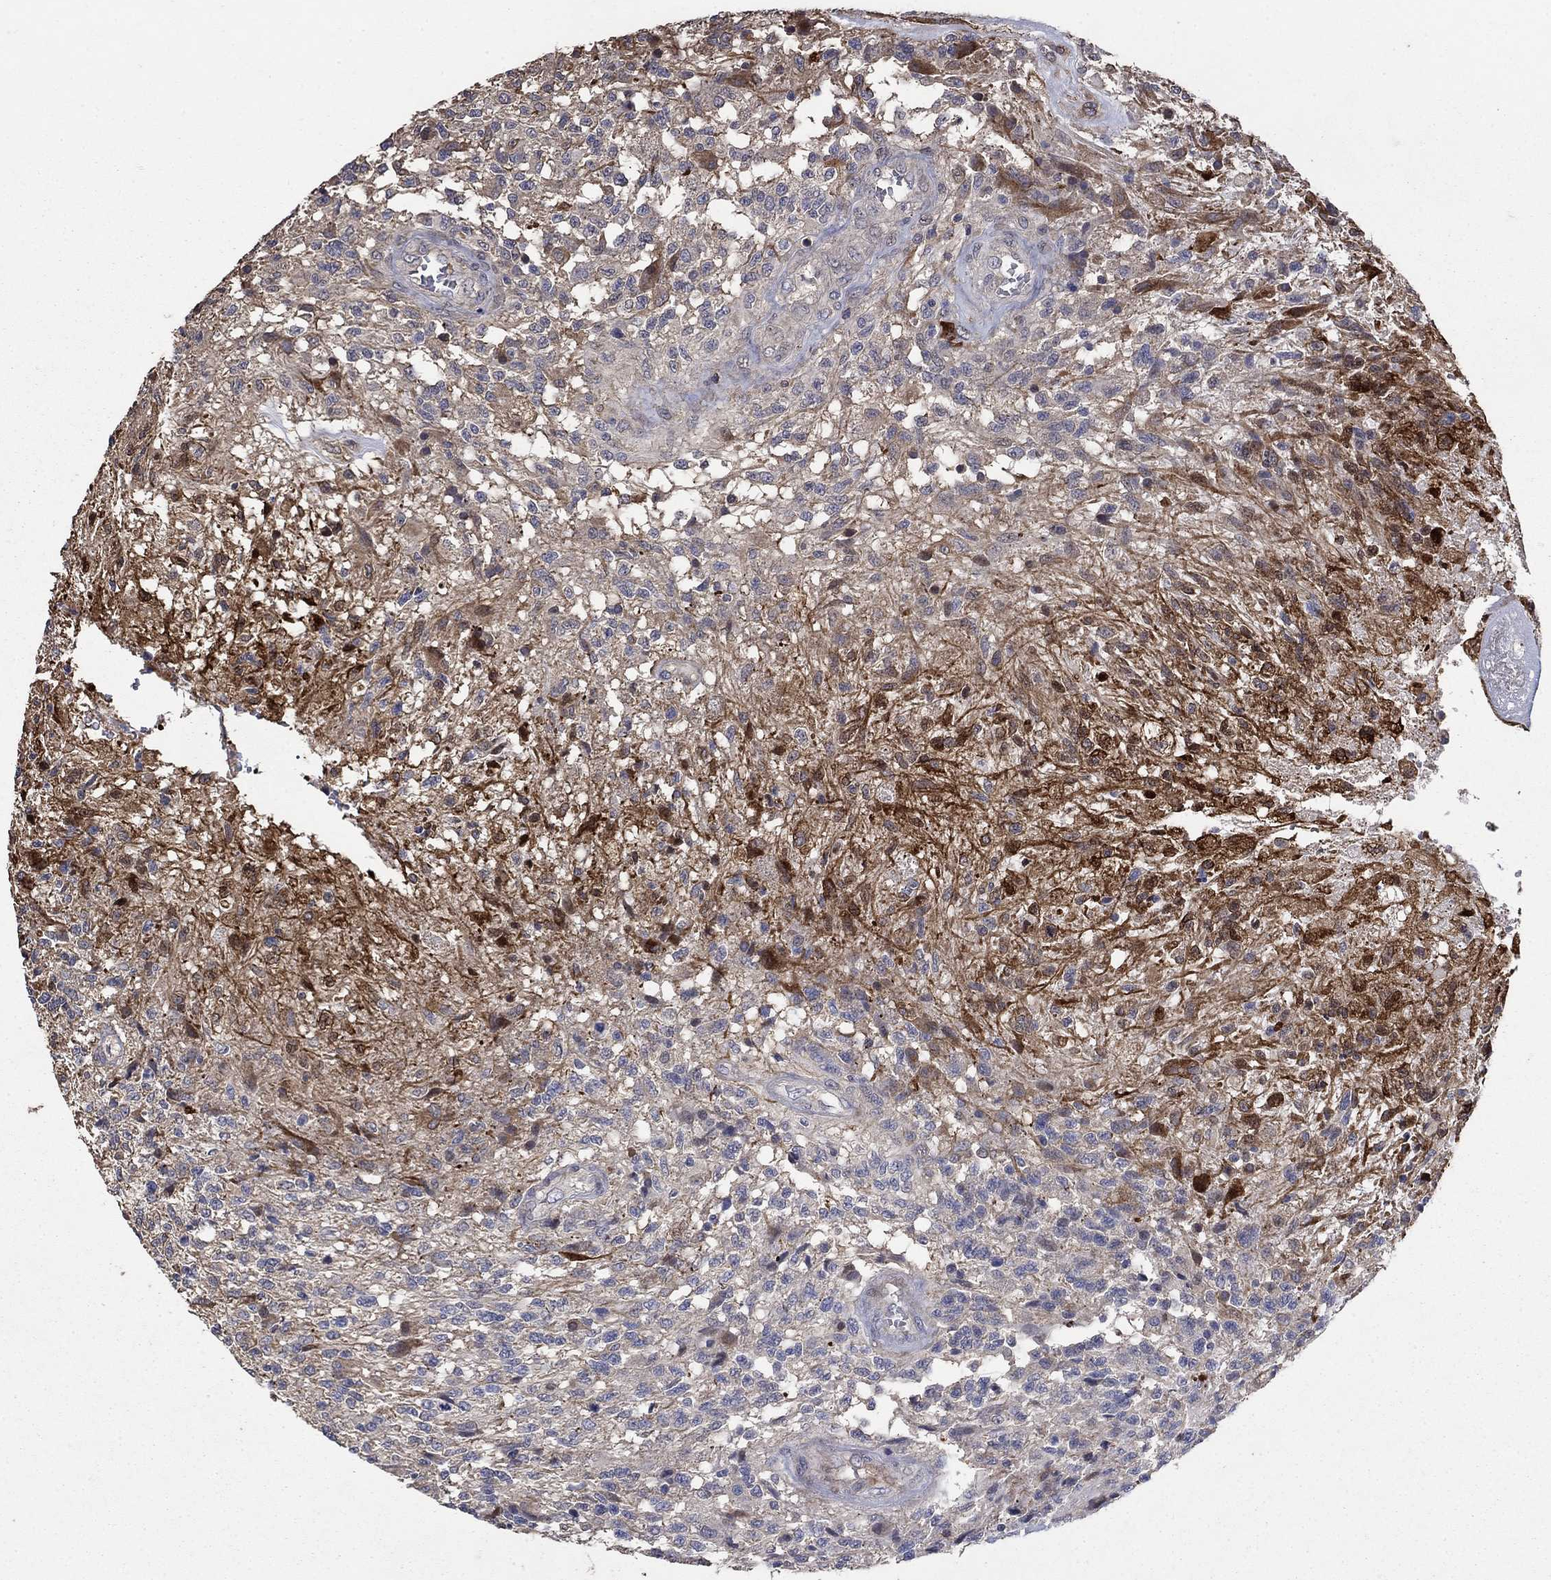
{"staining": {"intensity": "strong", "quantity": "25%-75%", "location": "cytoplasmic/membranous"}, "tissue": "glioma", "cell_type": "Tumor cells", "image_type": "cancer", "snomed": [{"axis": "morphology", "description": "Glioma, malignant, High grade"}, {"axis": "topography", "description": "Brain"}], "caption": "The micrograph reveals immunohistochemical staining of glioma. There is strong cytoplasmic/membranous positivity is appreciated in approximately 25%-75% of tumor cells.", "gene": "DVL1", "patient": {"sex": "male", "age": 56}}